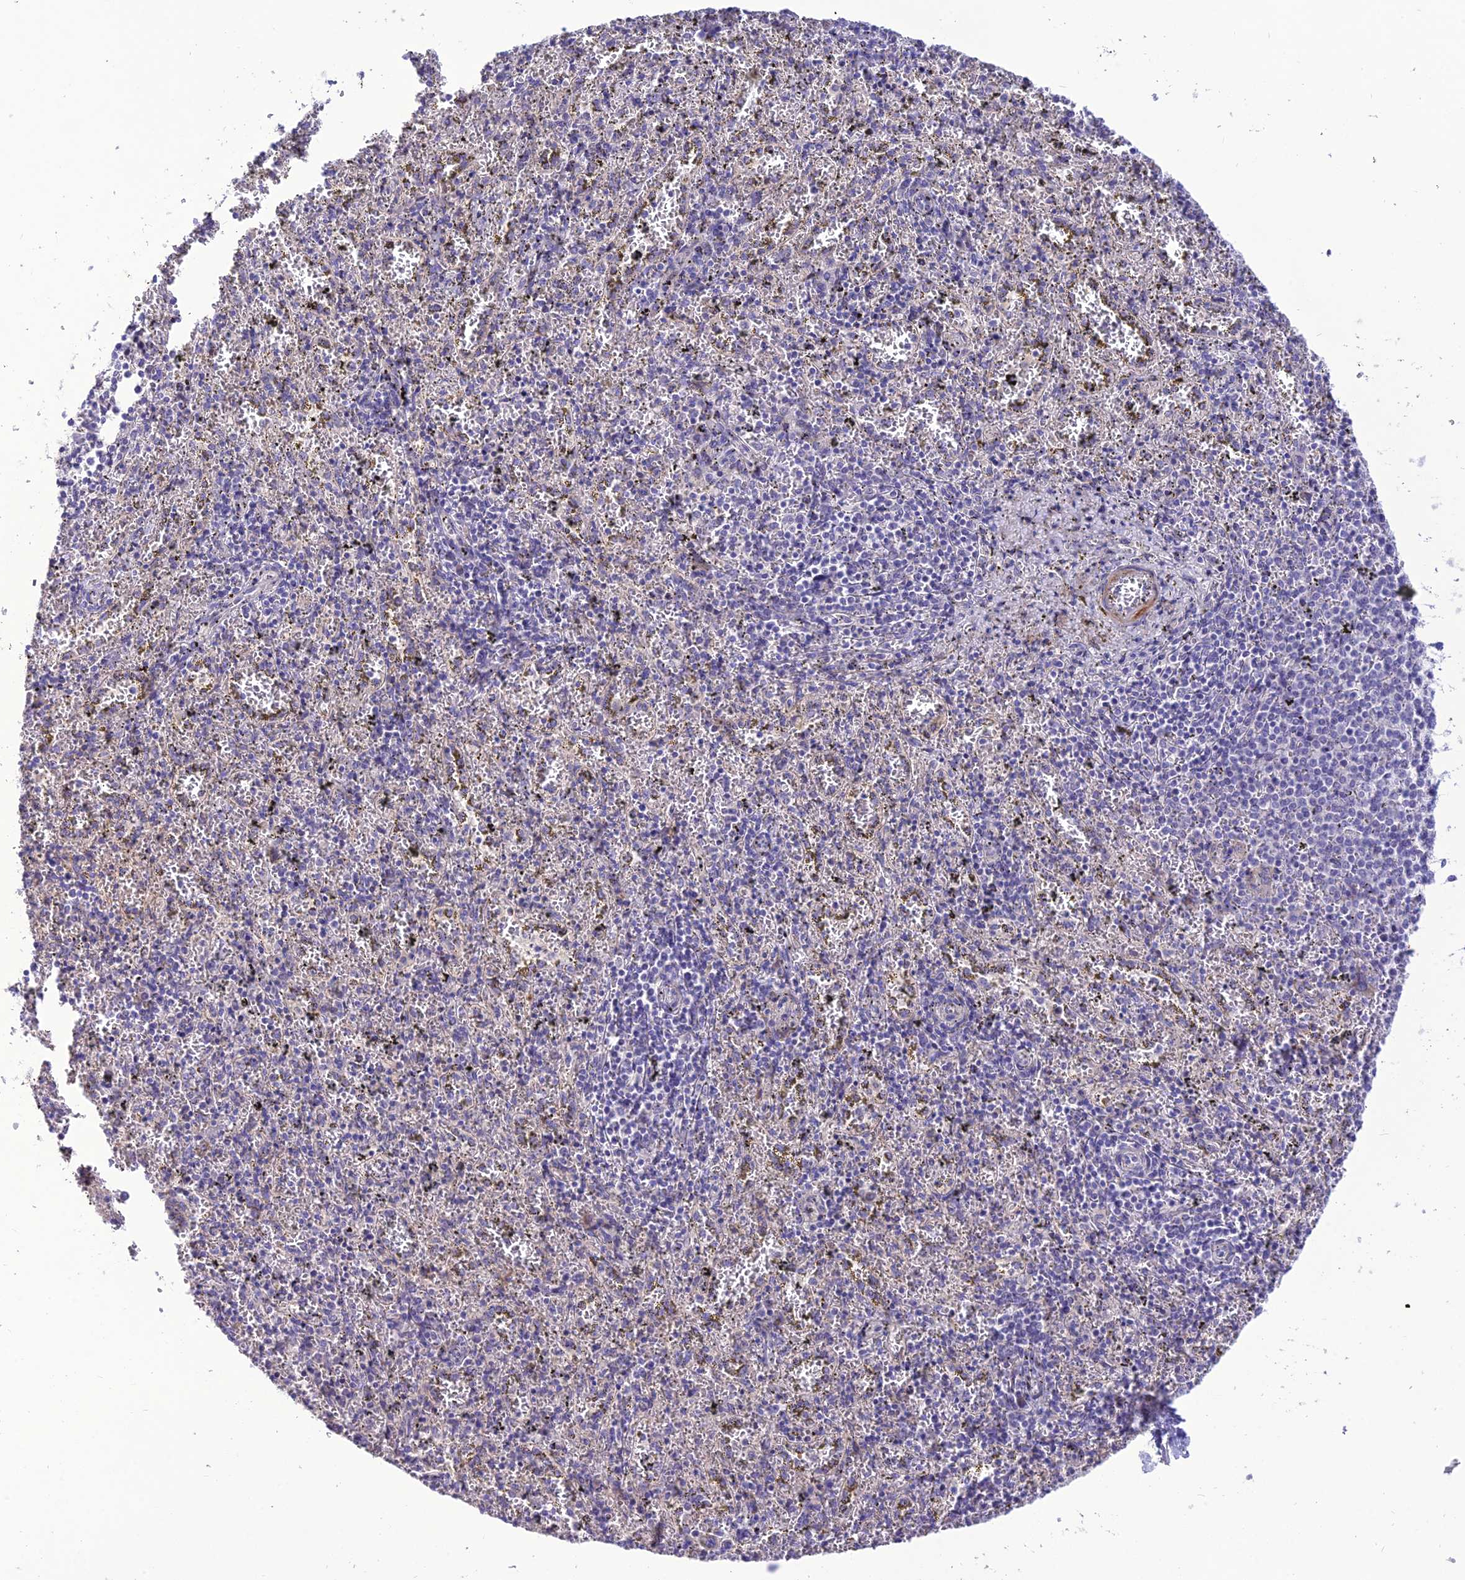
{"staining": {"intensity": "negative", "quantity": "none", "location": "none"}, "tissue": "spleen", "cell_type": "Cells in red pulp", "image_type": "normal", "snomed": [{"axis": "morphology", "description": "Normal tissue, NOS"}, {"axis": "topography", "description": "Spleen"}], "caption": "IHC histopathology image of unremarkable spleen: human spleen stained with DAB exhibits no significant protein expression in cells in red pulp.", "gene": "TEKT3", "patient": {"sex": "male", "age": 11}}